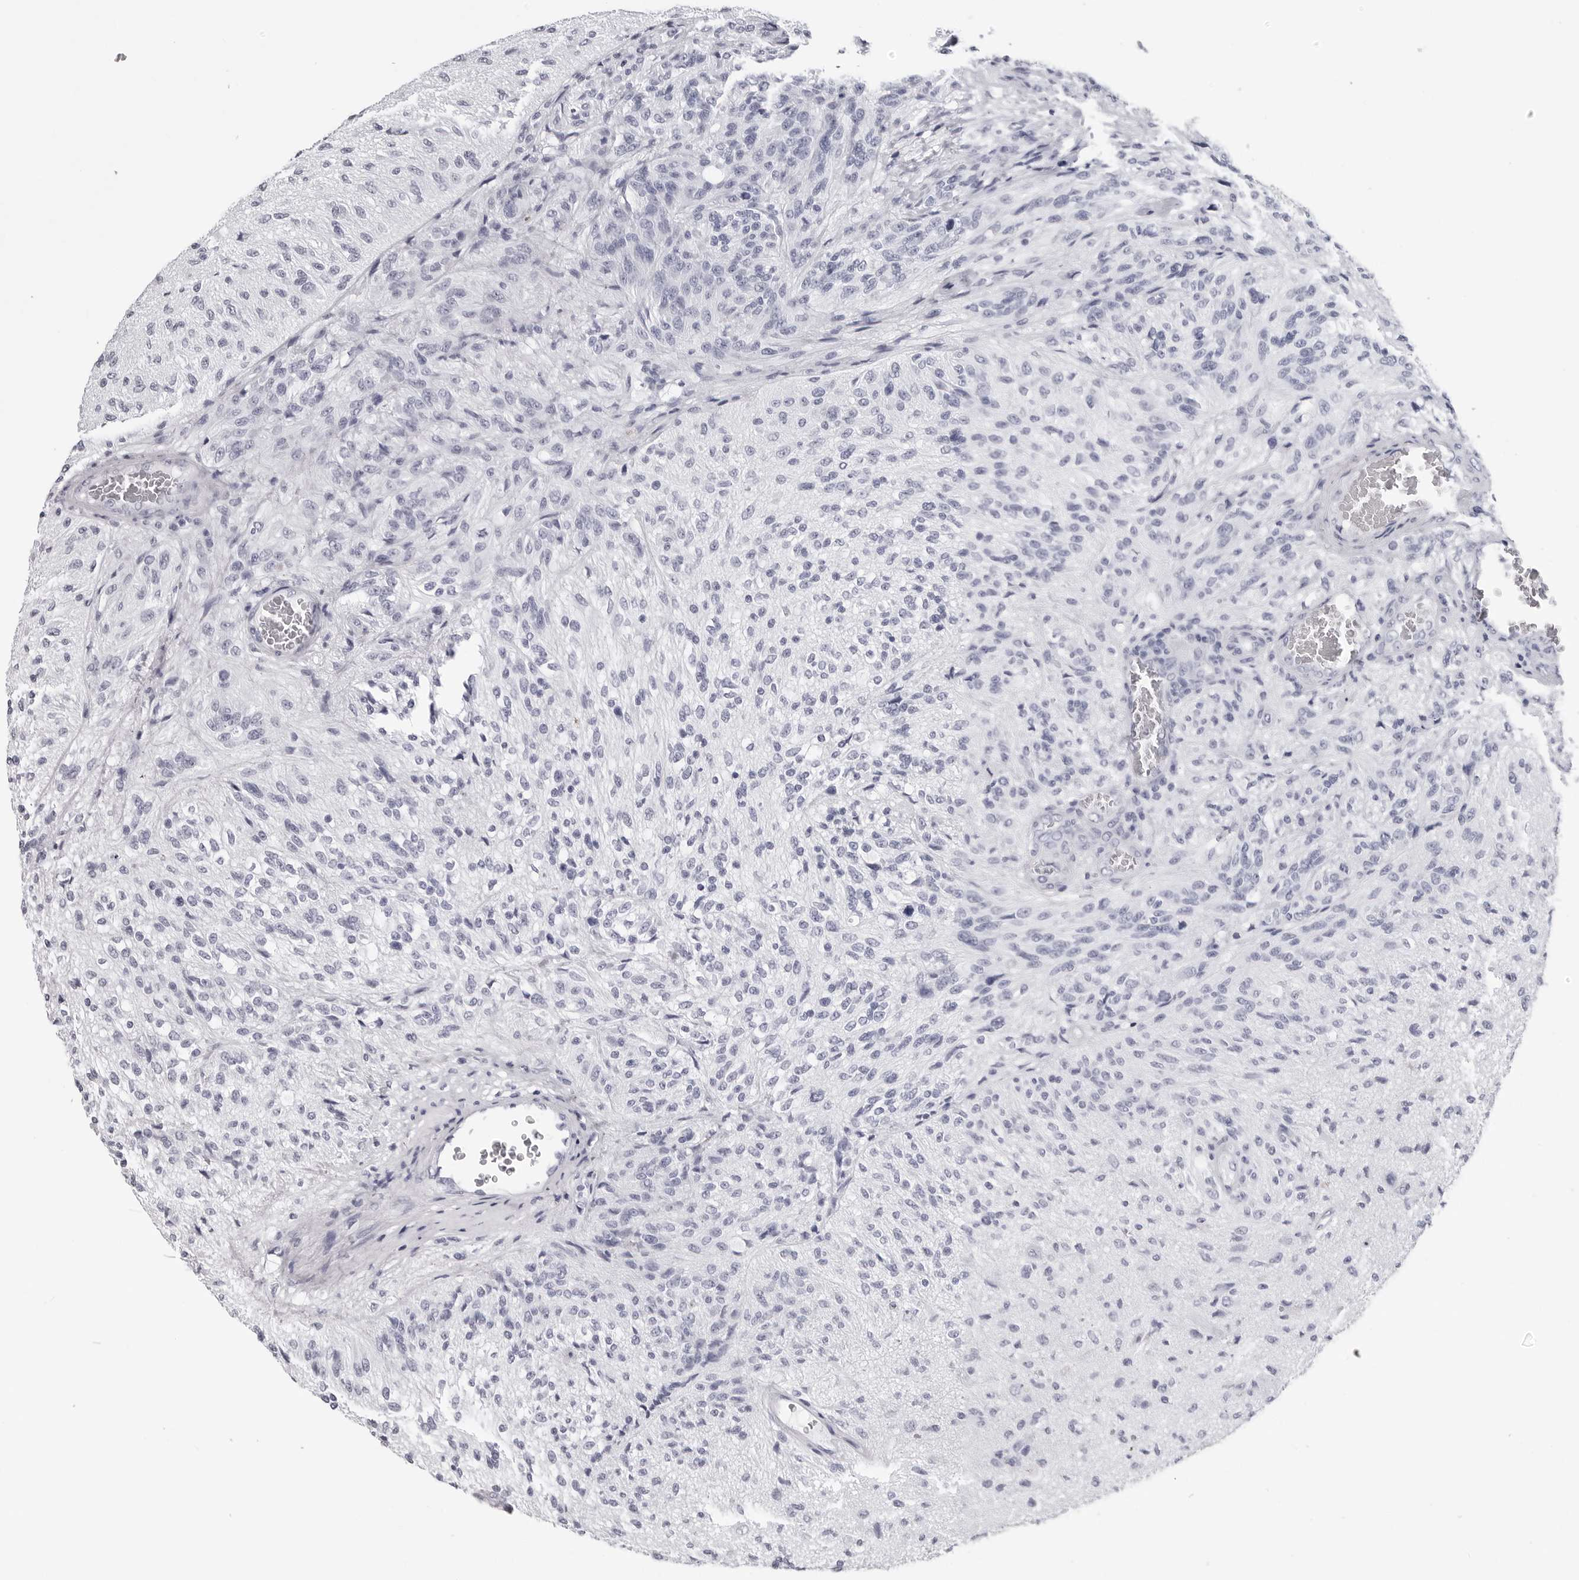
{"staining": {"intensity": "negative", "quantity": "none", "location": "none"}, "tissue": "glioma", "cell_type": "Tumor cells", "image_type": "cancer", "snomed": [{"axis": "morphology", "description": "Normal tissue, NOS"}, {"axis": "morphology", "description": "Glioma, malignant, High grade"}, {"axis": "topography", "description": "Cerebral cortex"}], "caption": "Immunohistochemical staining of glioma displays no significant staining in tumor cells.", "gene": "CST2", "patient": {"sex": "male", "age": 77}}